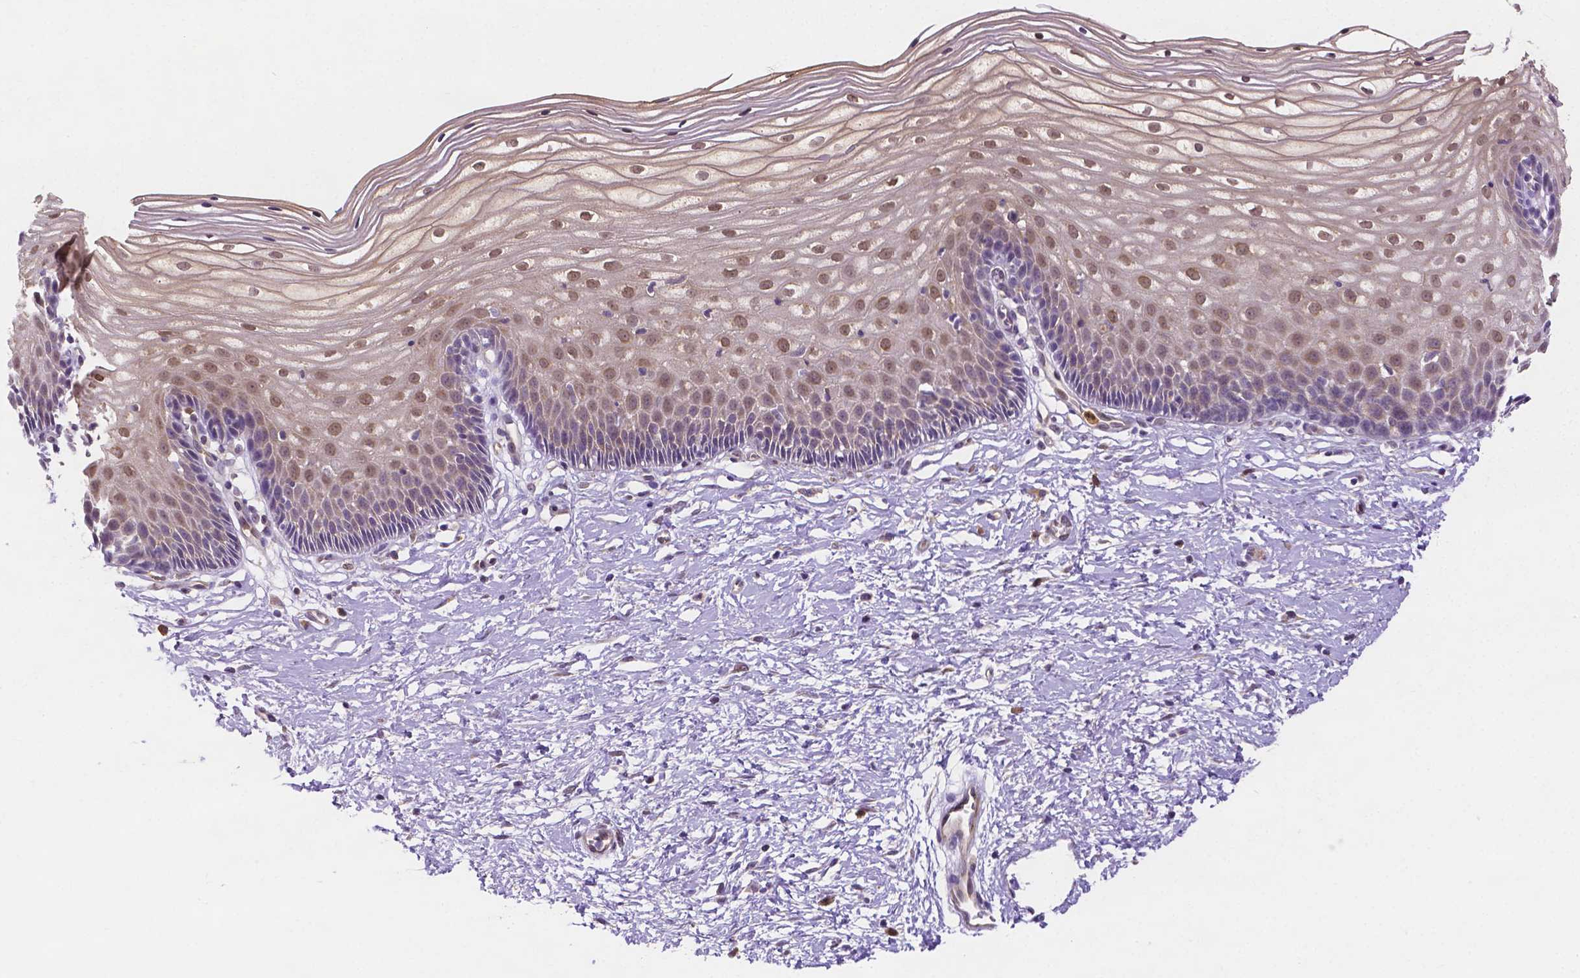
{"staining": {"intensity": "weak", "quantity": ">75%", "location": "nuclear"}, "tissue": "cervix", "cell_type": "Squamous epithelial cells", "image_type": "normal", "snomed": [{"axis": "morphology", "description": "Normal tissue, NOS"}, {"axis": "topography", "description": "Cervix"}], "caption": "DAB (3,3'-diaminobenzidine) immunohistochemical staining of unremarkable cervix shows weak nuclear protein positivity in approximately >75% of squamous epithelial cells.", "gene": "ZNRD2", "patient": {"sex": "female", "age": 36}}